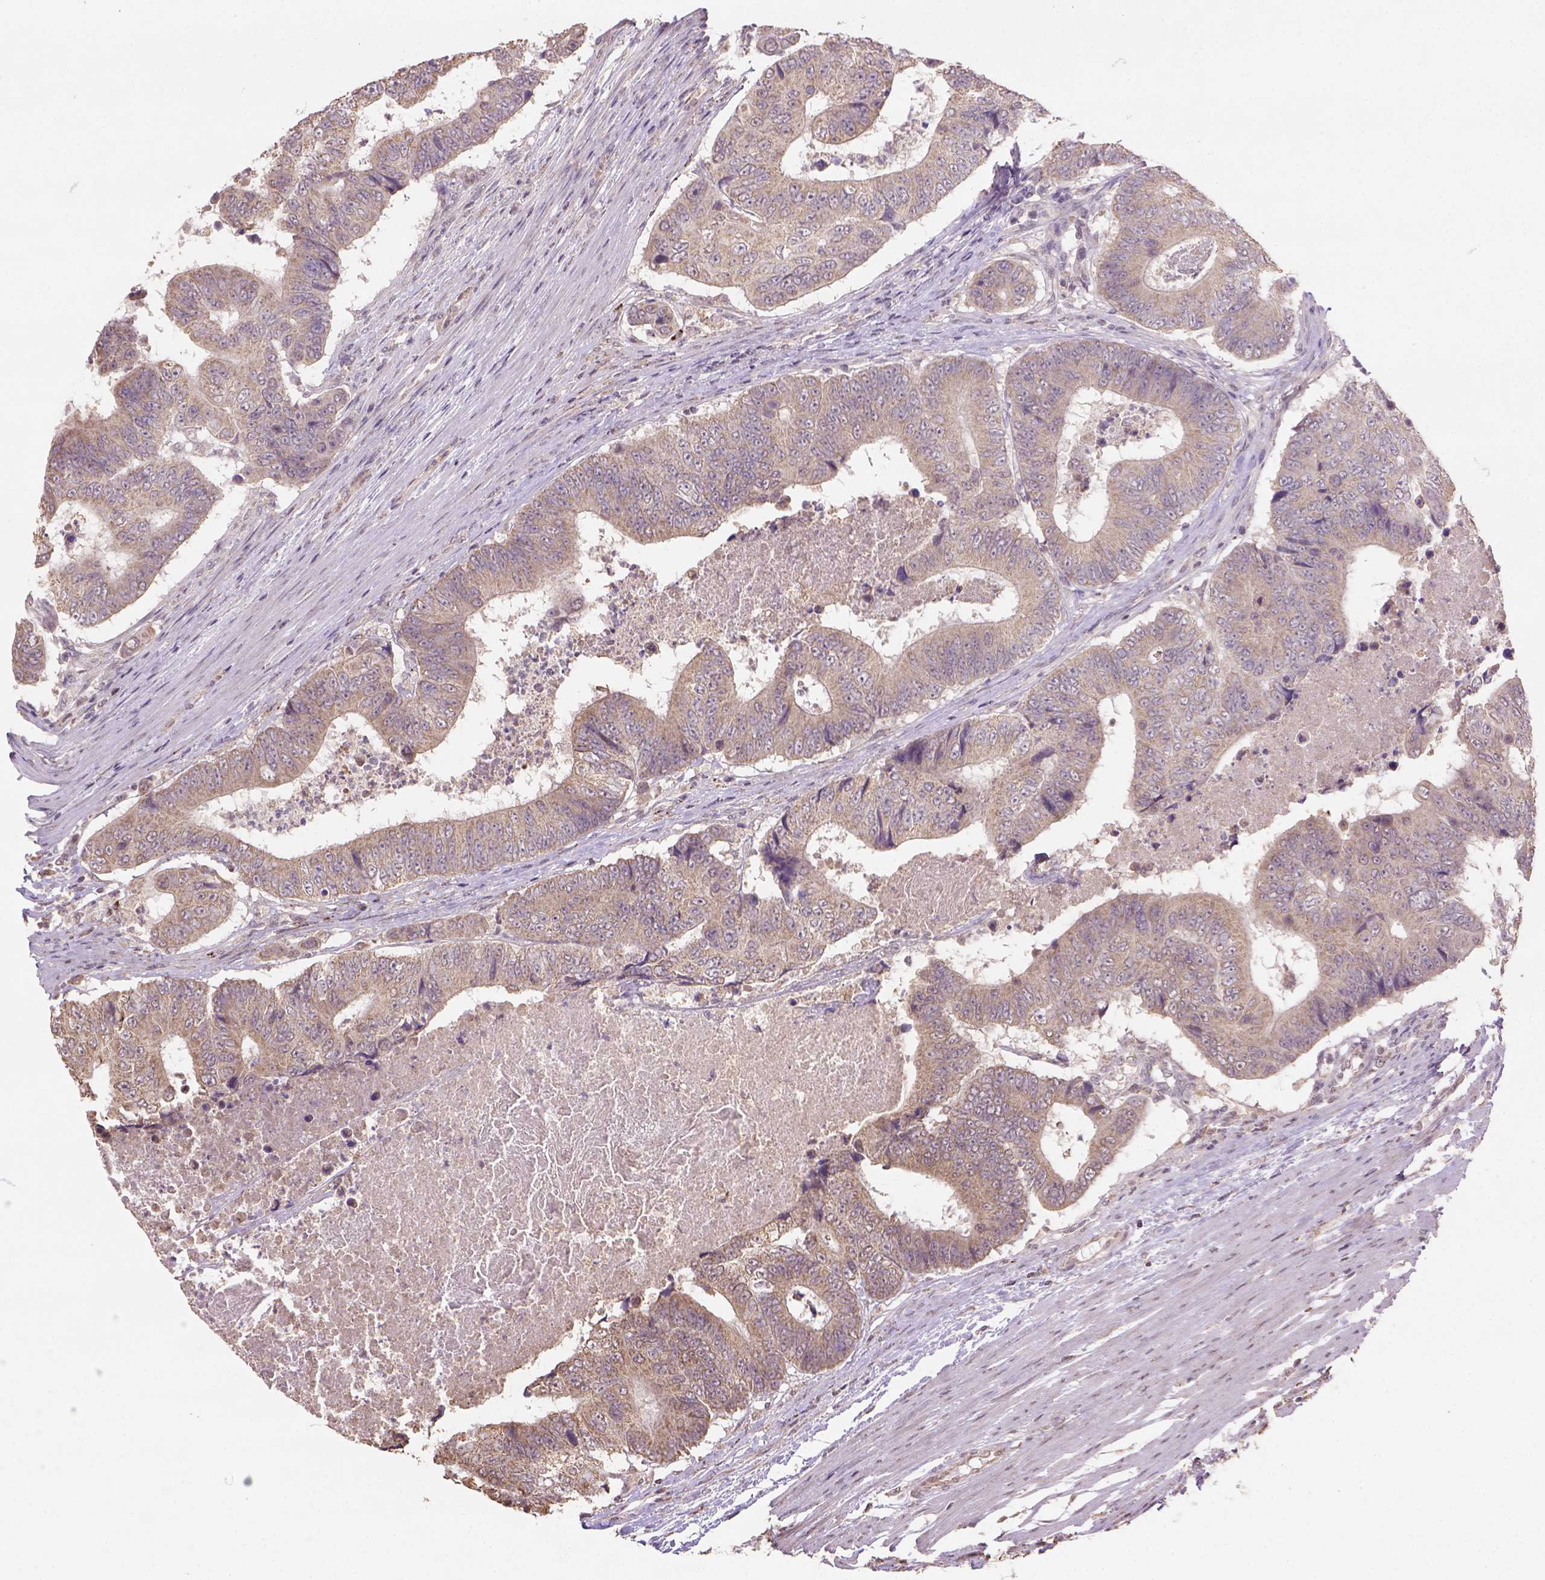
{"staining": {"intensity": "moderate", "quantity": ">75%", "location": "cytoplasmic/membranous"}, "tissue": "colorectal cancer", "cell_type": "Tumor cells", "image_type": "cancer", "snomed": [{"axis": "morphology", "description": "Adenocarcinoma, NOS"}, {"axis": "topography", "description": "Colon"}], "caption": "Immunohistochemistry (IHC) of human colorectal adenocarcinoma demonstrates medium levels of moderate cytoplasmic/membranous staining in about >75% of tumor cells. The protein of interest is stained brown, and the nuclei are stained in blue (DAB (3,3'-diaminobenzidine) IHC with brightfield microscopy, high magnification).", "gene": "NUDT10", "patient": {"sex": "female", "age": 48}}